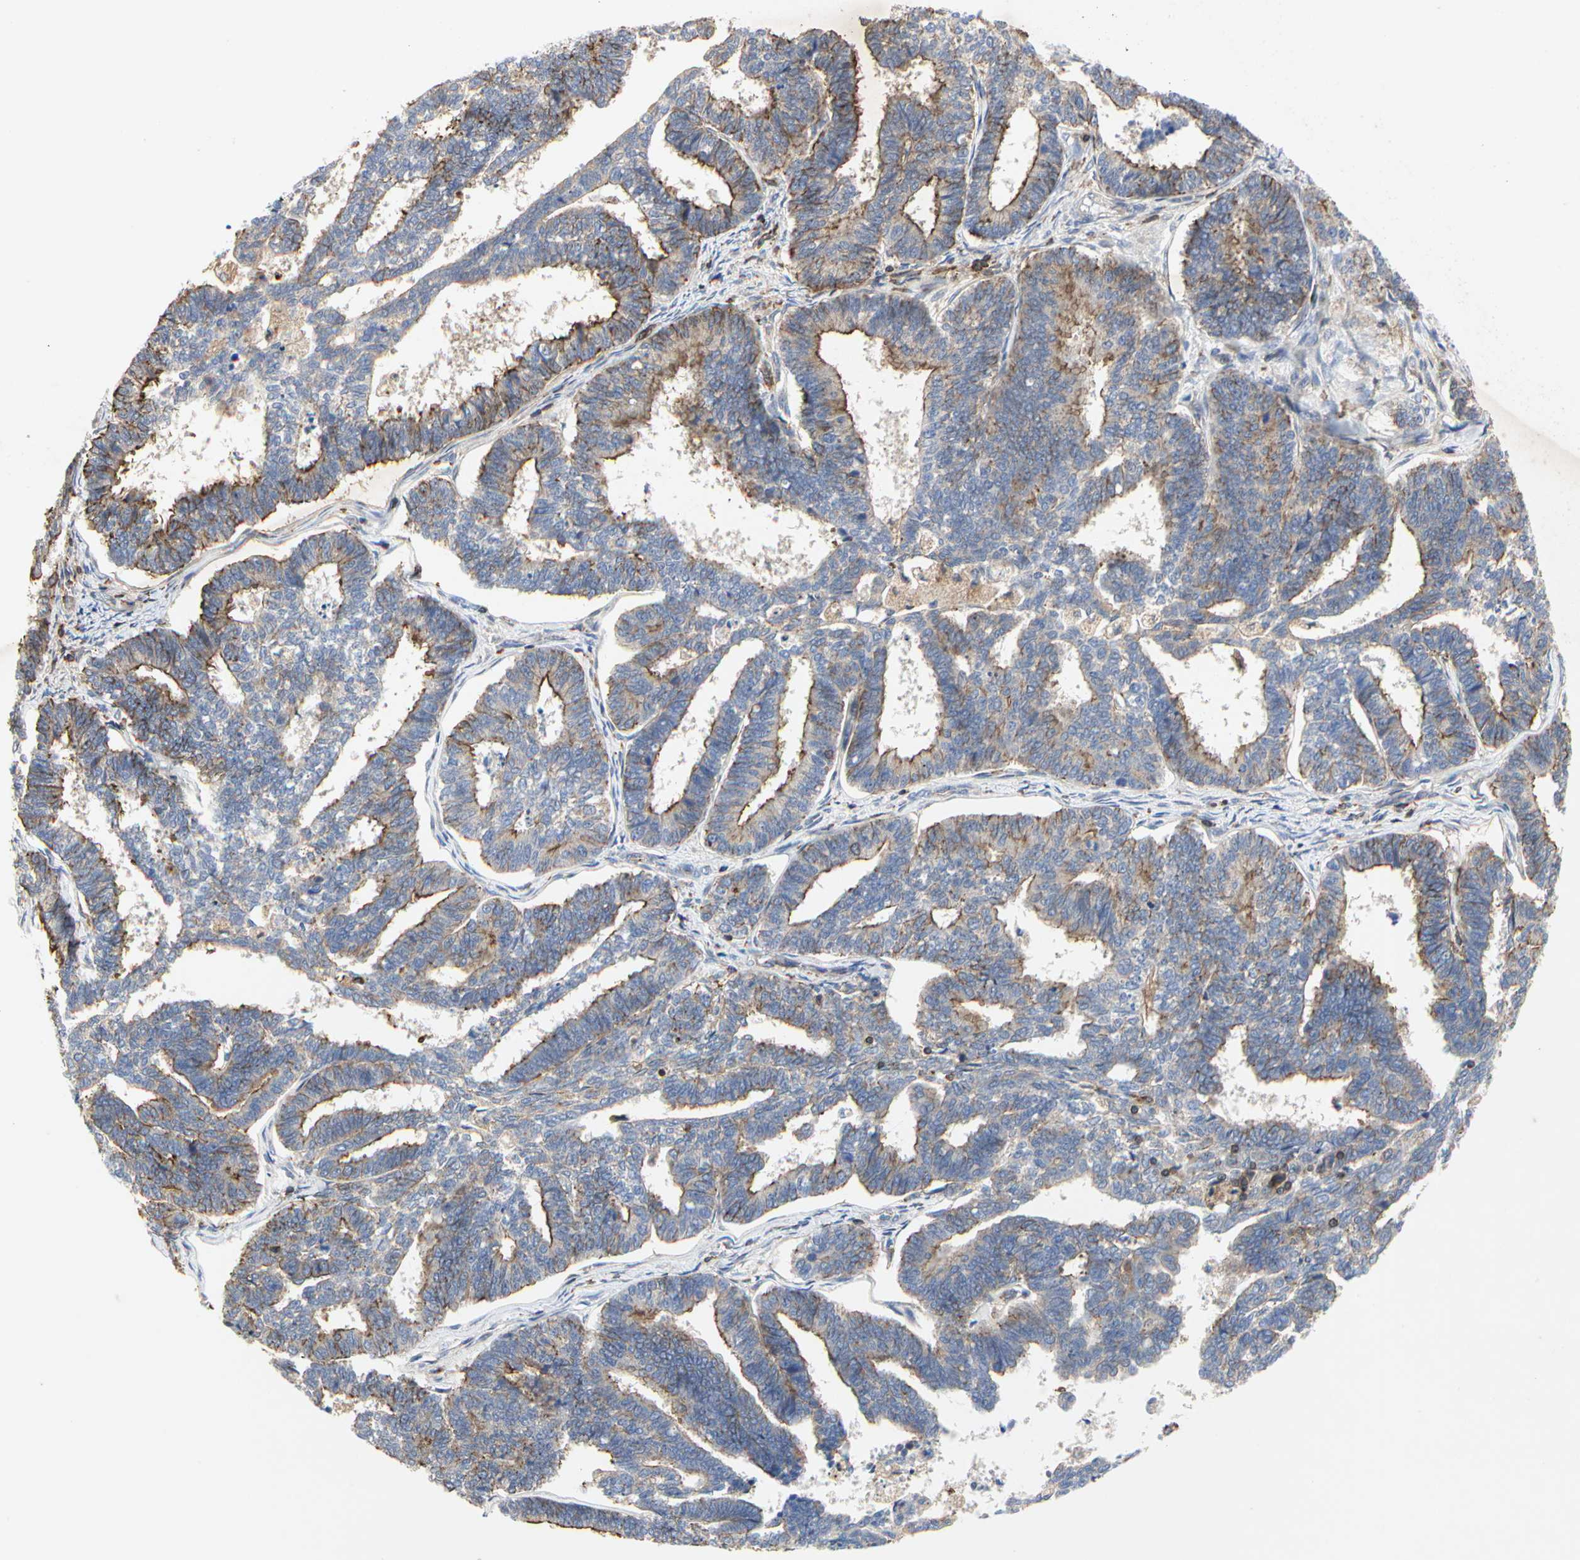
{"staining": {"intensity": "moderate", "quantity": "25%-75%", "location": "cytoplasmic/membranous"}, "tissue": "endometrial cancer", "cell_type": "Tumor cells", "image_type": "cancer", "snomed": [{"axis": "morphology", "description": "Adenocarcinoma, NOS"}, {"axis": "topography", "description": "Endometrium"}], "caption": "A histopathology image showing moderate cytoplasmic/membranous positivity in approximately 25%-75% of tumor cells in endometrial adenocarcinoma, as visualized by brown immunohistochemical staining.", "gene": "NAPG", "patient": {"sex": "female", "age": 70}}